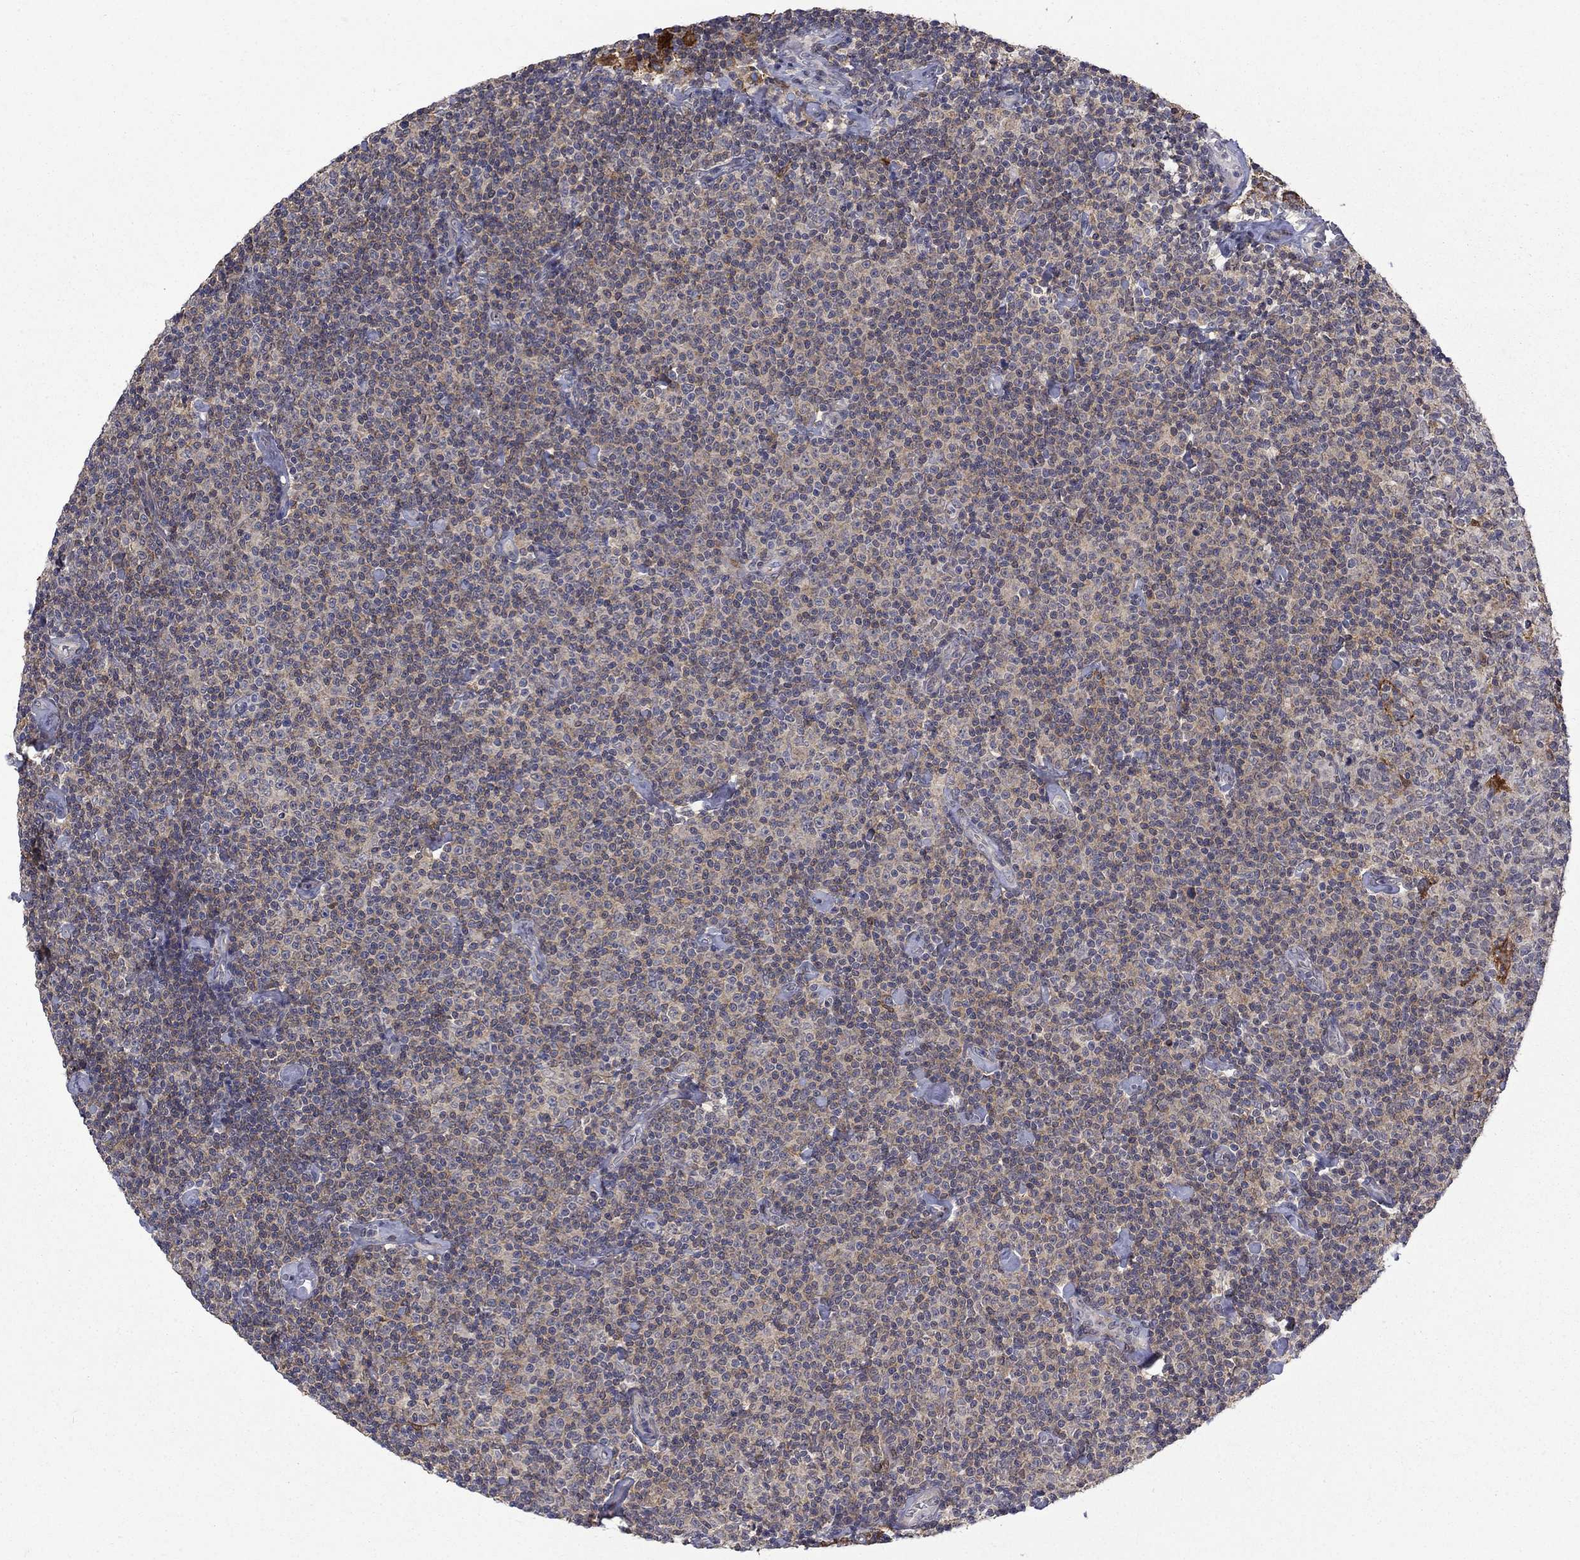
{"staining": {"intensity": "strong", "quantity": "<25%", "location": "cytoplasmic/membranous"}, "tissue": "lymphoma", "cell_type": "Tumor cells", "image_type": "cancer", "snomed": [{"axis": "morphology", "description": "Malignant lymphoma, non-Hodgkin's type, Low grade"}, {"axis": "topography", "description": "Lymph node"}], "caption": "An image of malignant lymphoma, non-Hodgkin's type (low-grade) stained for a protein displays strong cytoplasmic/membranous brown staining in tumor cells.", "gene": "PCBP3", "patient": {"sex": "male", "age": 81}}